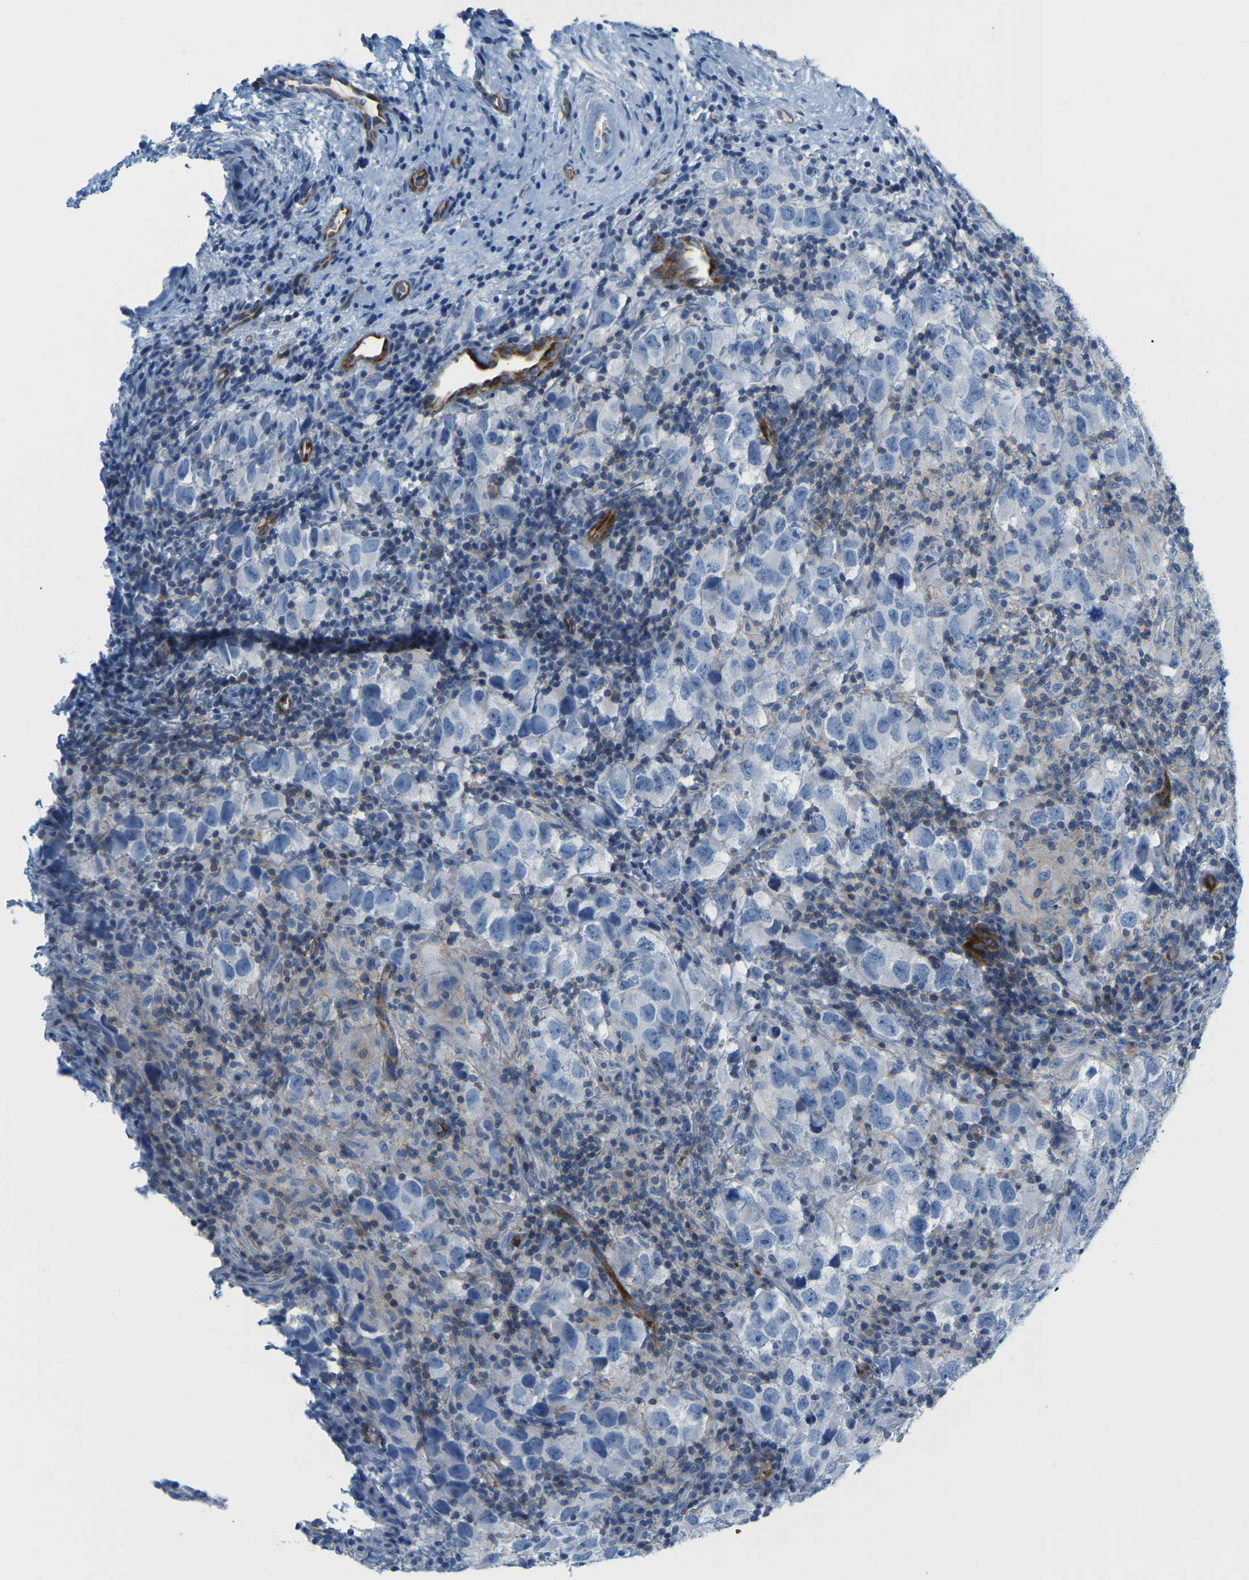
{"staining": {"intensity": "negative", "quantity": "none", "location": "none"}, "tissue": "testis cancer", "cell_type": "Tumor cells", "image_type": "cancer", "snomed": [{"axis": "morphology", "description": "Carcinoma, Embryonal, NOS"}, {"axis": "topography", "description": "Testis"}], "caption": "Protein analysis of testis embryonal carcinoma reveals no significant positivity in tumor cells.", "gene": "MYL3", "patient": {"sex": "male", "age": 21}}